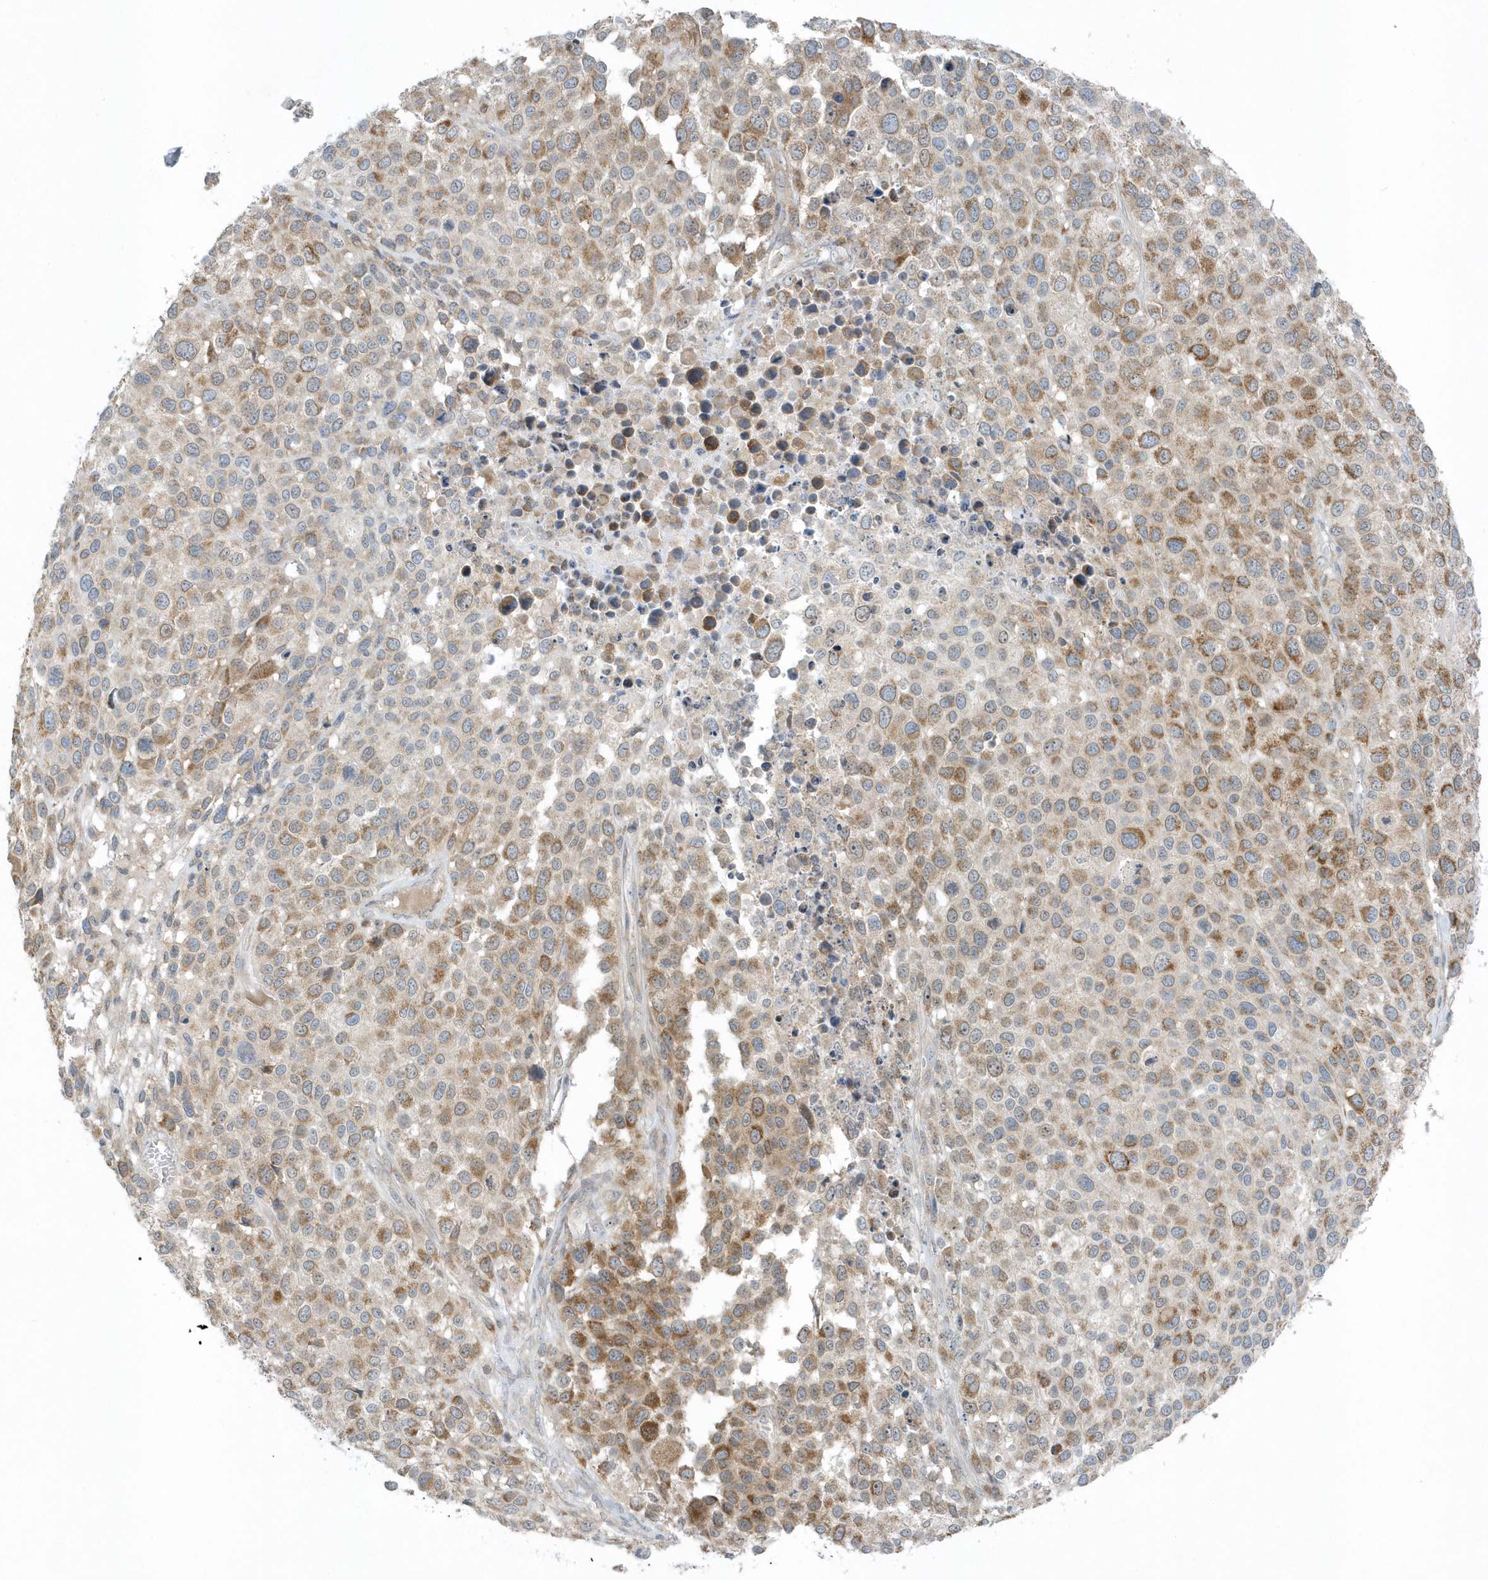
{"staining": {"intensity": "moderate", "quantity": ">75%", "location": "cytoplasmic/membranous"}, "tissue": "melanoma", "cell_type": "Tumor cells", "image_type": "cancer", "snomed": [{"axis": "morphology", "description": "Malignant melanoma, NOS"}, {"axis": "topography", "description": "Skin of trunk"}], "caption": "Immunohistochemical staining of human melanoma displays medium levels of moderate cytoplasmic/membranous protein staining in about >75% of tumor cells. Nuclei are stained in blue.", "gene": "SCN3A", "patient": {"sex": "male", "age": 71}}